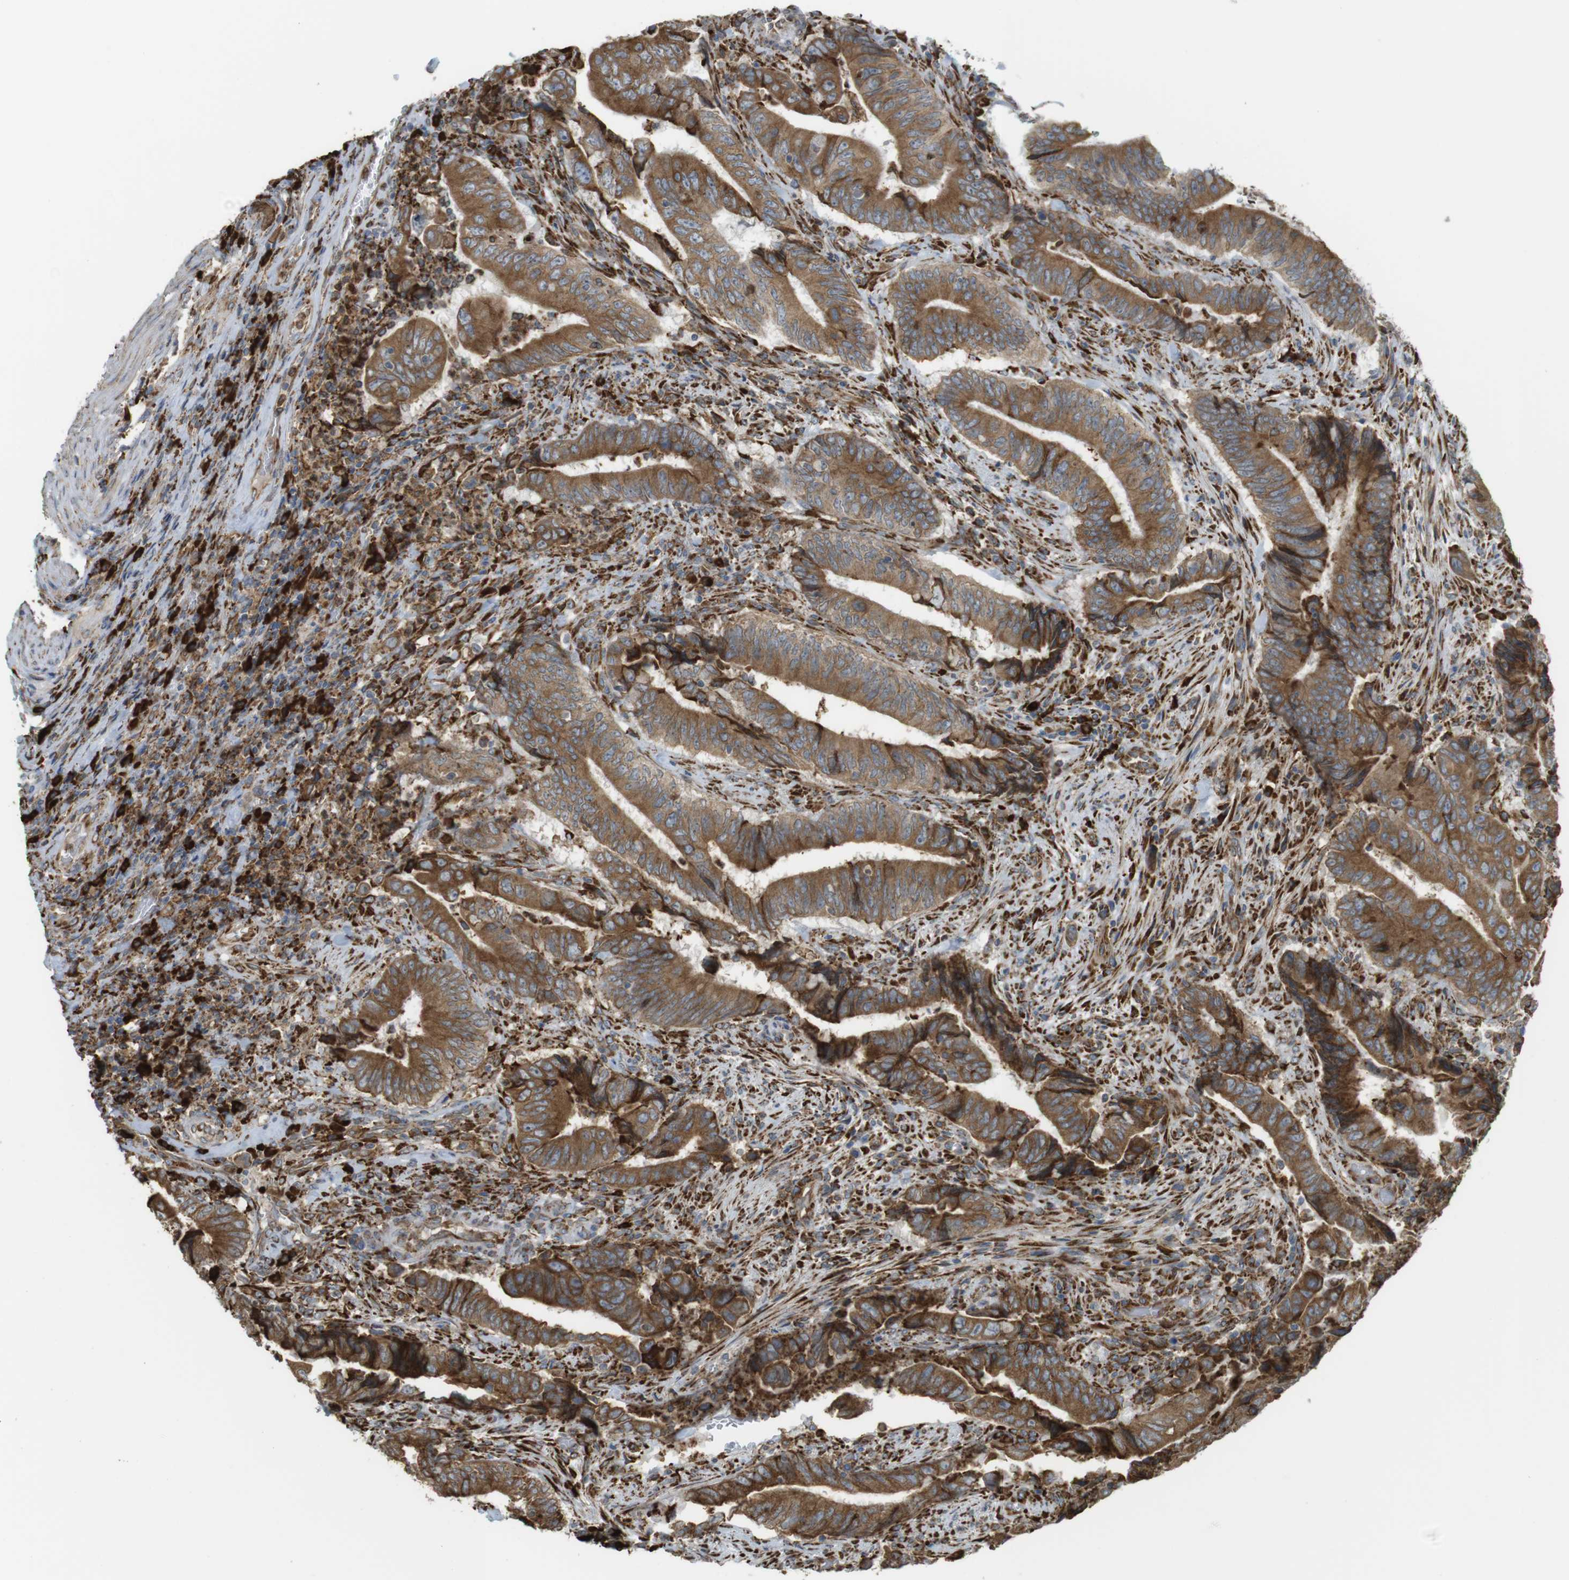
{"staining": {"intensity": "moderate", "quantity": ">75%", "location": "cytoplasmic/membranous"}, "tissue": "colorectal cancer", "cell_type": "Tumor cells", "image_type": "cancer", "snomed": [{"axis": "morphology", "description": "Normal tissue, NOS"}, {"axis": "morphology", "description": "Adenocarcinoma, NOS"}, {"axis": "topography", "description": "Colon"}], "caption": "Colorectal adenocarcinoma was stained to show a protein in brown. There is medium levels of moderate cytoplasmic/membranous staining in about >75% of tumor cells.", "gene": "MBOAT2", "patient": {"sex": "male", "age": 56}}